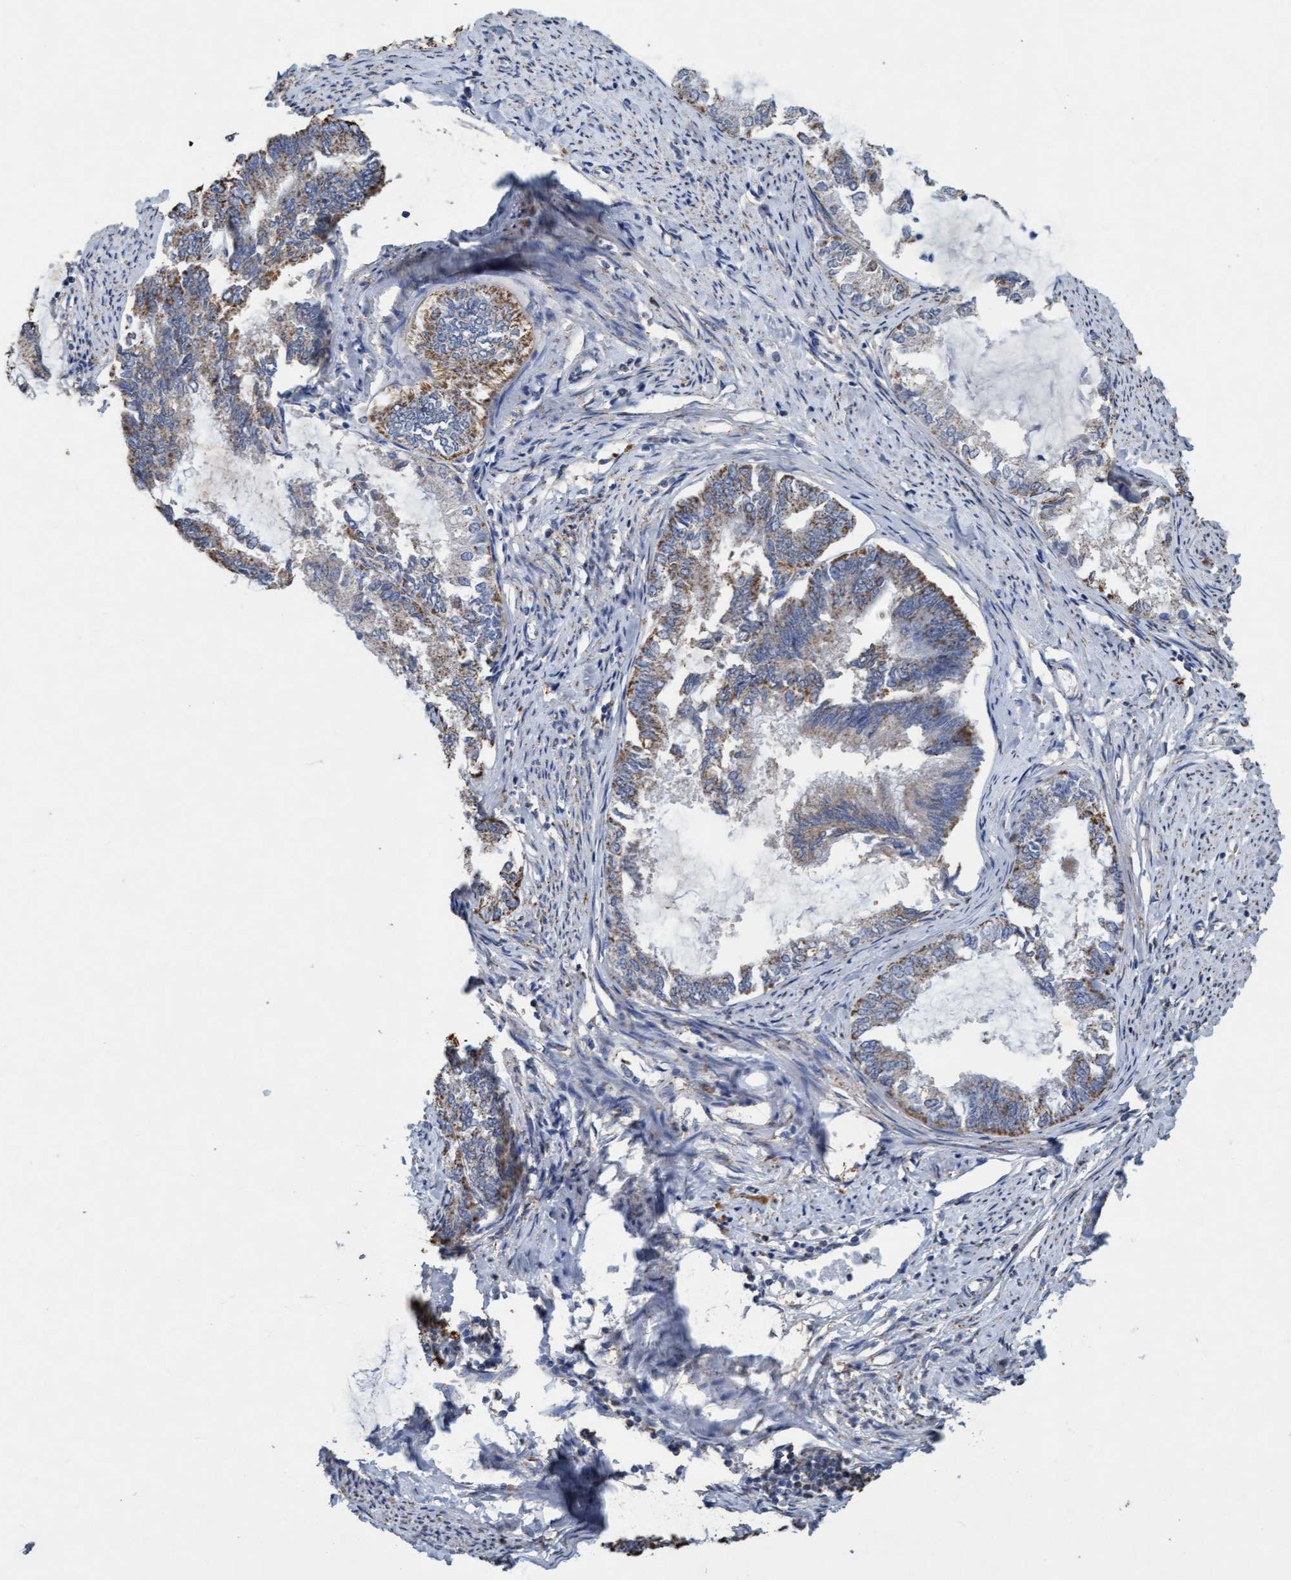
{"staining": {"intensity": "weak", "quantity": ">75%", "location": "cytoplasmic/membranous"}, "tissue": "endometrial cancer", "cell_type": "Tumor cells", "image_type": "cancer", "snomed": [{"axis": "morphology", "description": "Adenocarcinoma, NOS"}, {"axis": "topography", "description": "Endometrium"}], "caption": "Human endometrial cancer (adenocarcinoma) stained with a protein marker shows weak staining in tumor cells.", "gene": "VSIG8", "patient": {"sex": "female", "age": 86}}